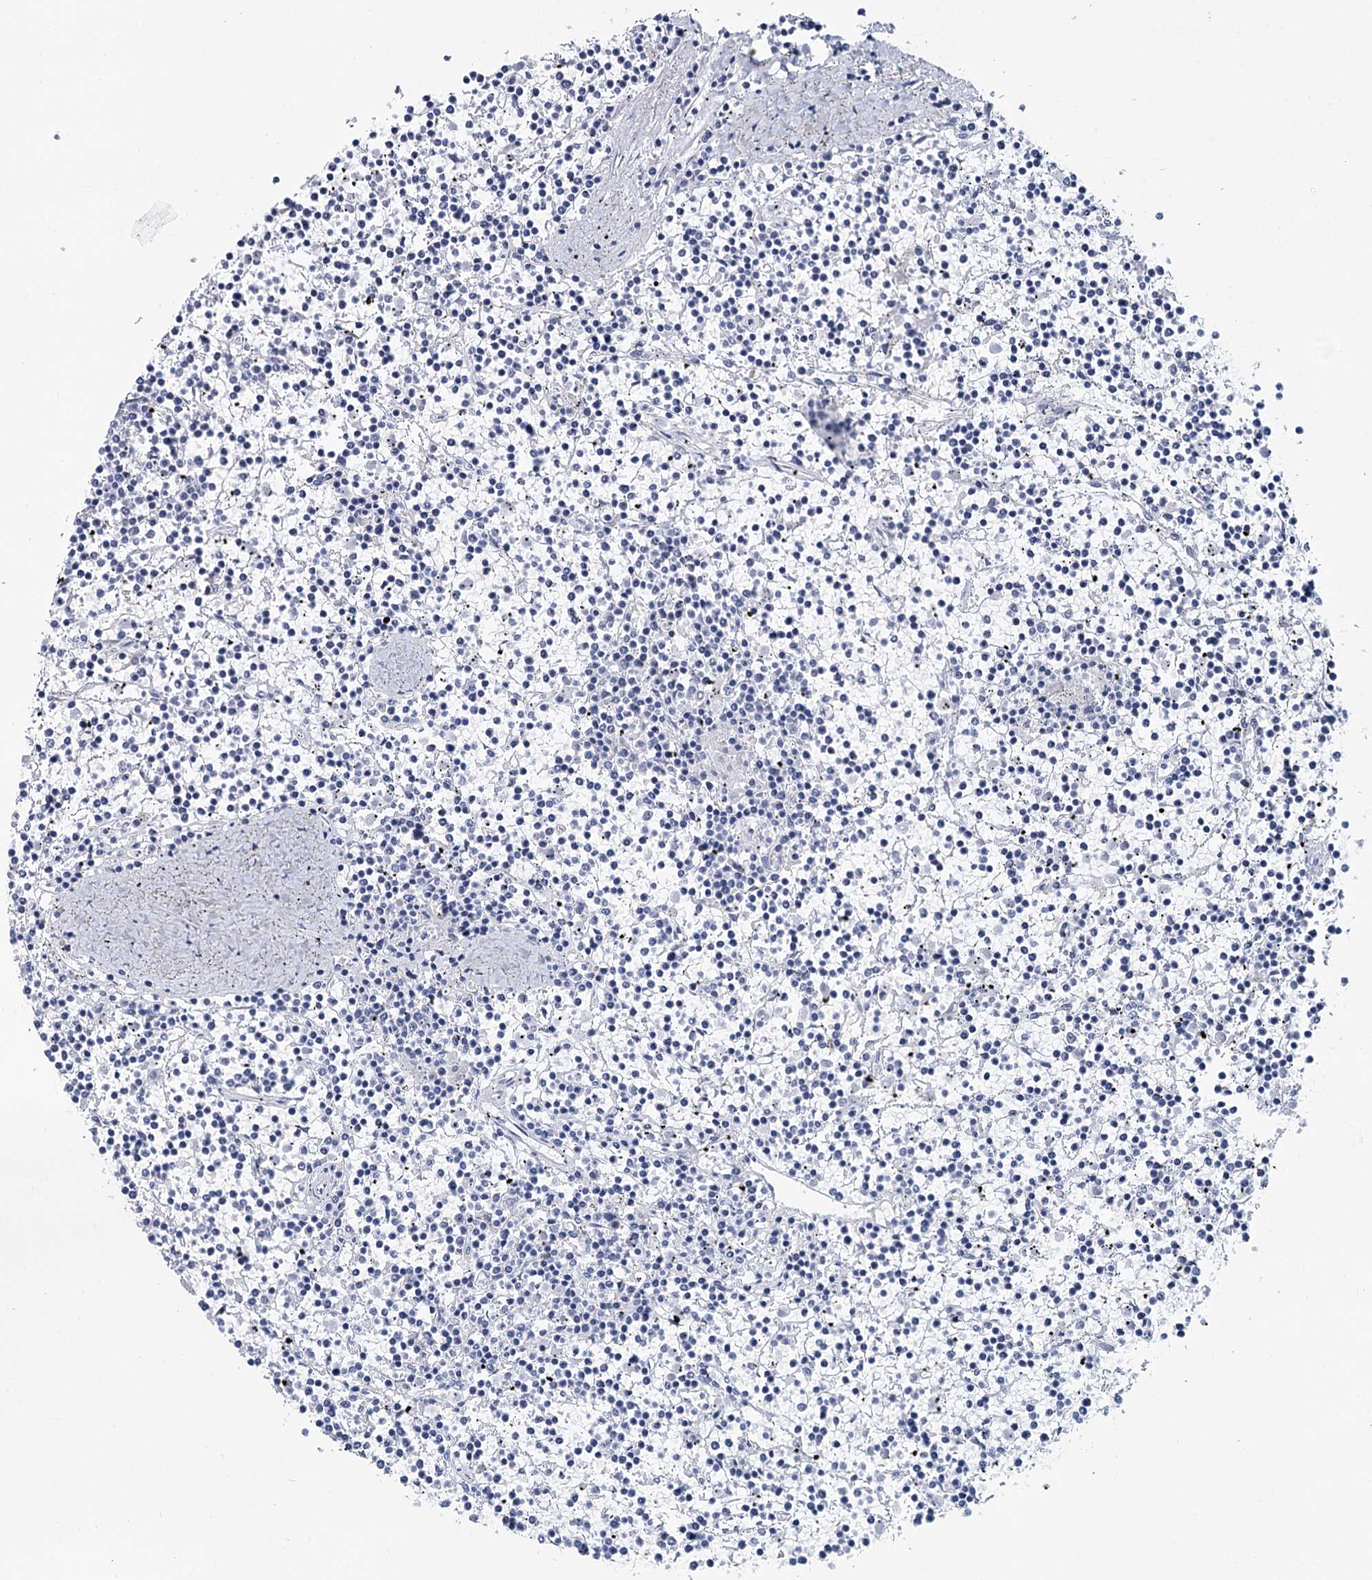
{"staining": {"intensity": "negative", "quantity": "none", "location": "none"}, "tissue": "lymphoma", "cell_type": "Tumor cells", "image_type": "cancer", "snomed": [{"axis": "morphology", "description": "Malignant lymphoma, non-Hodgkin's type, Low grade"}, {"axis": "topography", "description": "Spleen"}], "caption": "Low-grade malignant lymphoma, non-Hodgkin's type stained for a protein using immunohistochemistry (IHC) shows no staining tumor cells.", "gene": "METTL7B", "patient": {"sex": "female", "age": 19}}